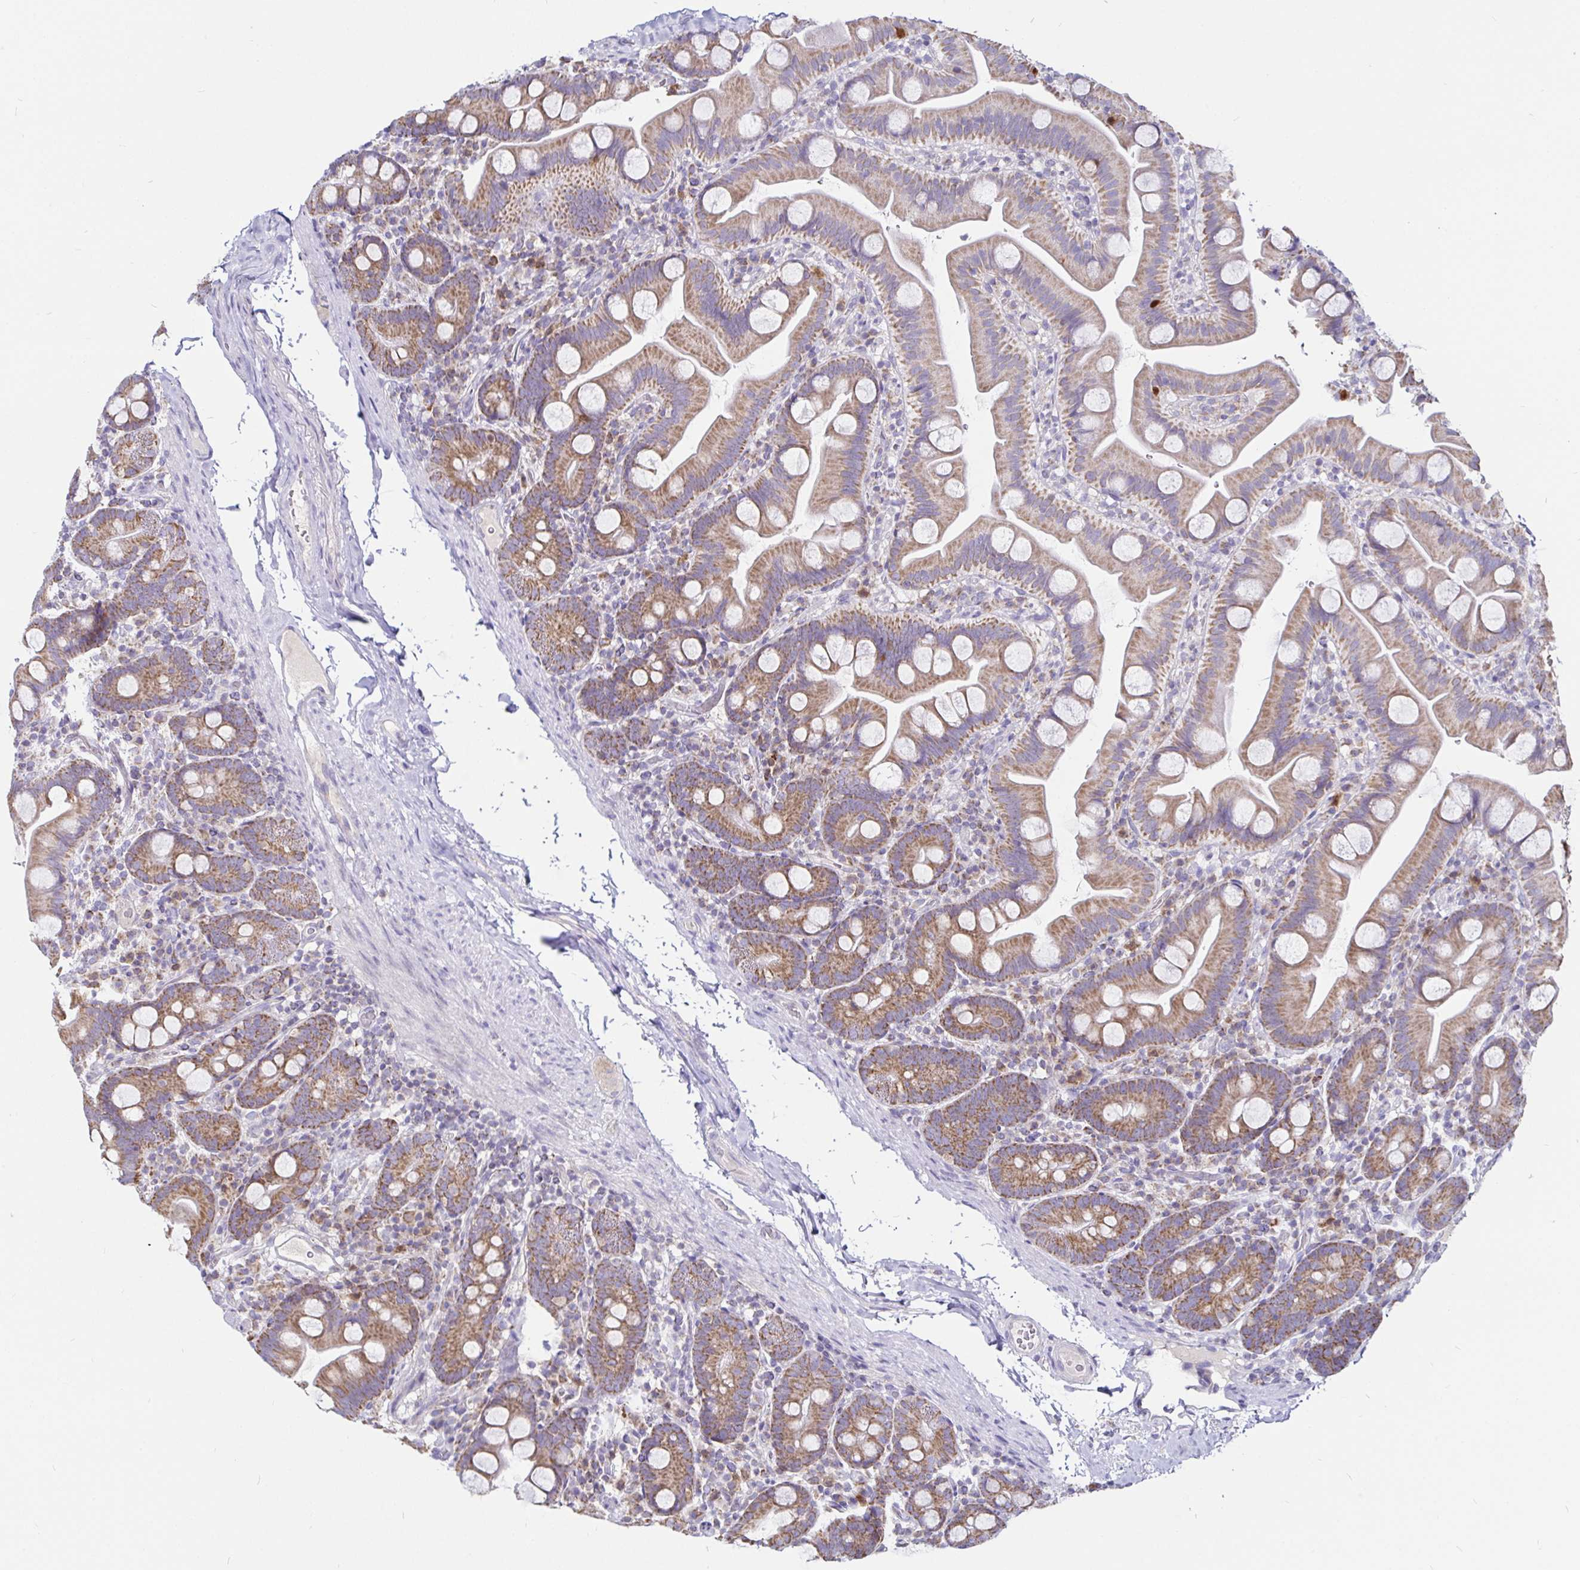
{"staining": {"intensity": "weak", "quantity": ">75%", "location": "cytoplasmic/membranous"}, "tissue": "small intestine", "cell_type": "Glandular cells", "image_type": "normal", "snomed": [{"axis": "morphology", "description": "Normal tissue, NOS"}, {"axis": "topography", "description": "Small intestine"}], "caption": "Small intestine stained for a protein (brown) displays weak cytoplasmic/membranous positive expression in approximately >75% of glandular cells.", "gene": "PGAM2", "patient": {"sex": "female", "age": 68}}